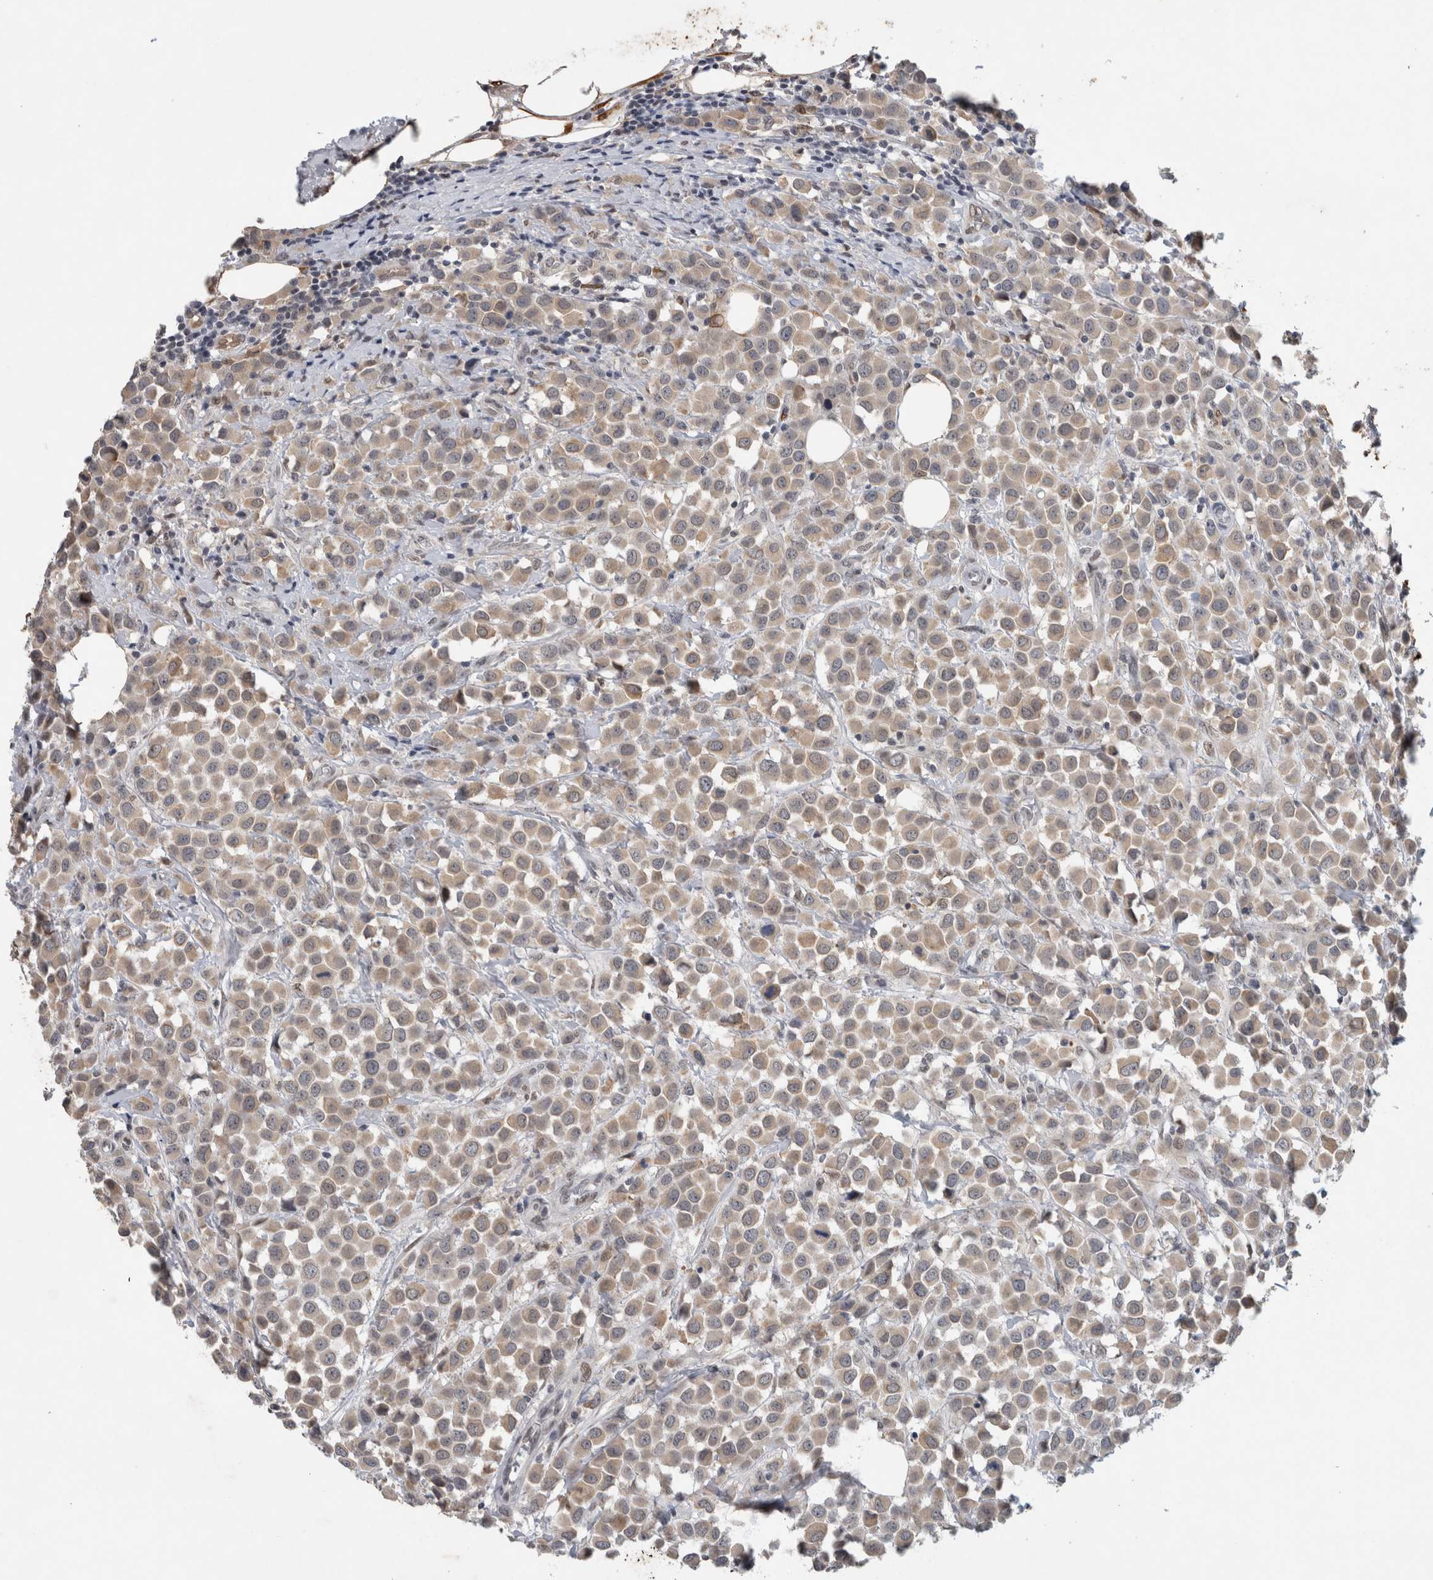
{"staining": {"intensity": "weak", "quantity": ">75%", "location": "cytoplasmic/membranous"}, "tissue": "breast cancer", "cell_type": "Tumor cells", "image_type": "cancer", "snomed": [{"axis": "morphology", "description": "Duct carcinoma"}, {"axis": "topography", "description": "Breast"}], "caption": "This is a histology image of immunohistochemistry staining of breast infiltrating ductal carcinoma, which shows weak expression in the cytoplasmic/membranous of tumor cells.", "gene": "PRXL2A", "patient": {"sex": "female", "age": 61}}